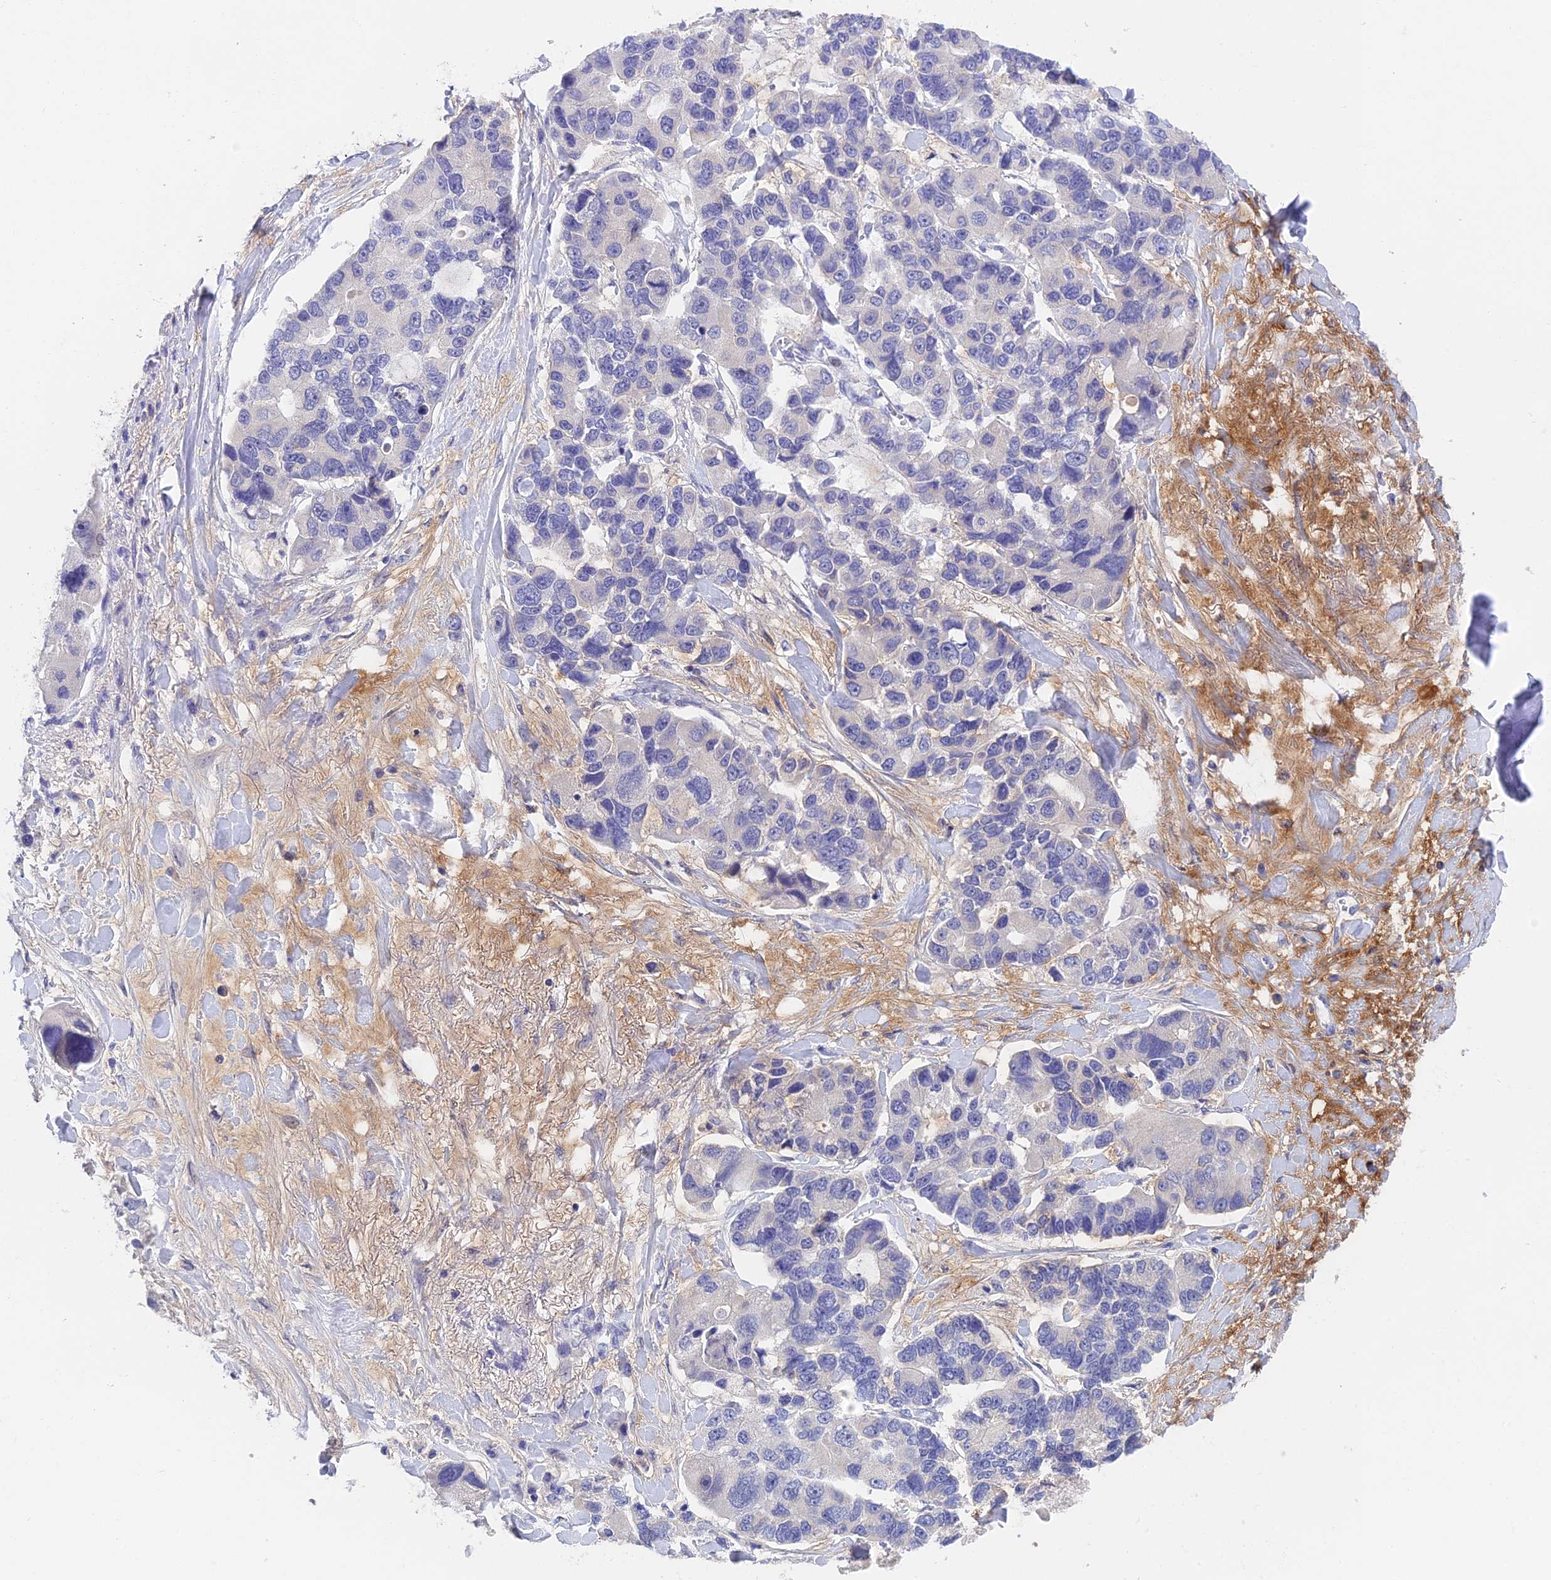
{"staining": {"intensity": "negative", "quantity": "none", "location": "none"}, "tissue": "lung cancer", "cell_type": "Tumor cells", "image_type": "cancer", "snomed": [{"axis": "morphology", "description": "Adenocarcinoma, NOS"}, {"axis": "topography", "description": "Lung"}], "caption": "Immunohistochemistry (IHC) photomicrograph of lung cancer stained for a protein (brown), which exhibits no positivity in tumor cells.", "gene": "ADAMTS13", "patient": {"sex": "female", "age": 54}}